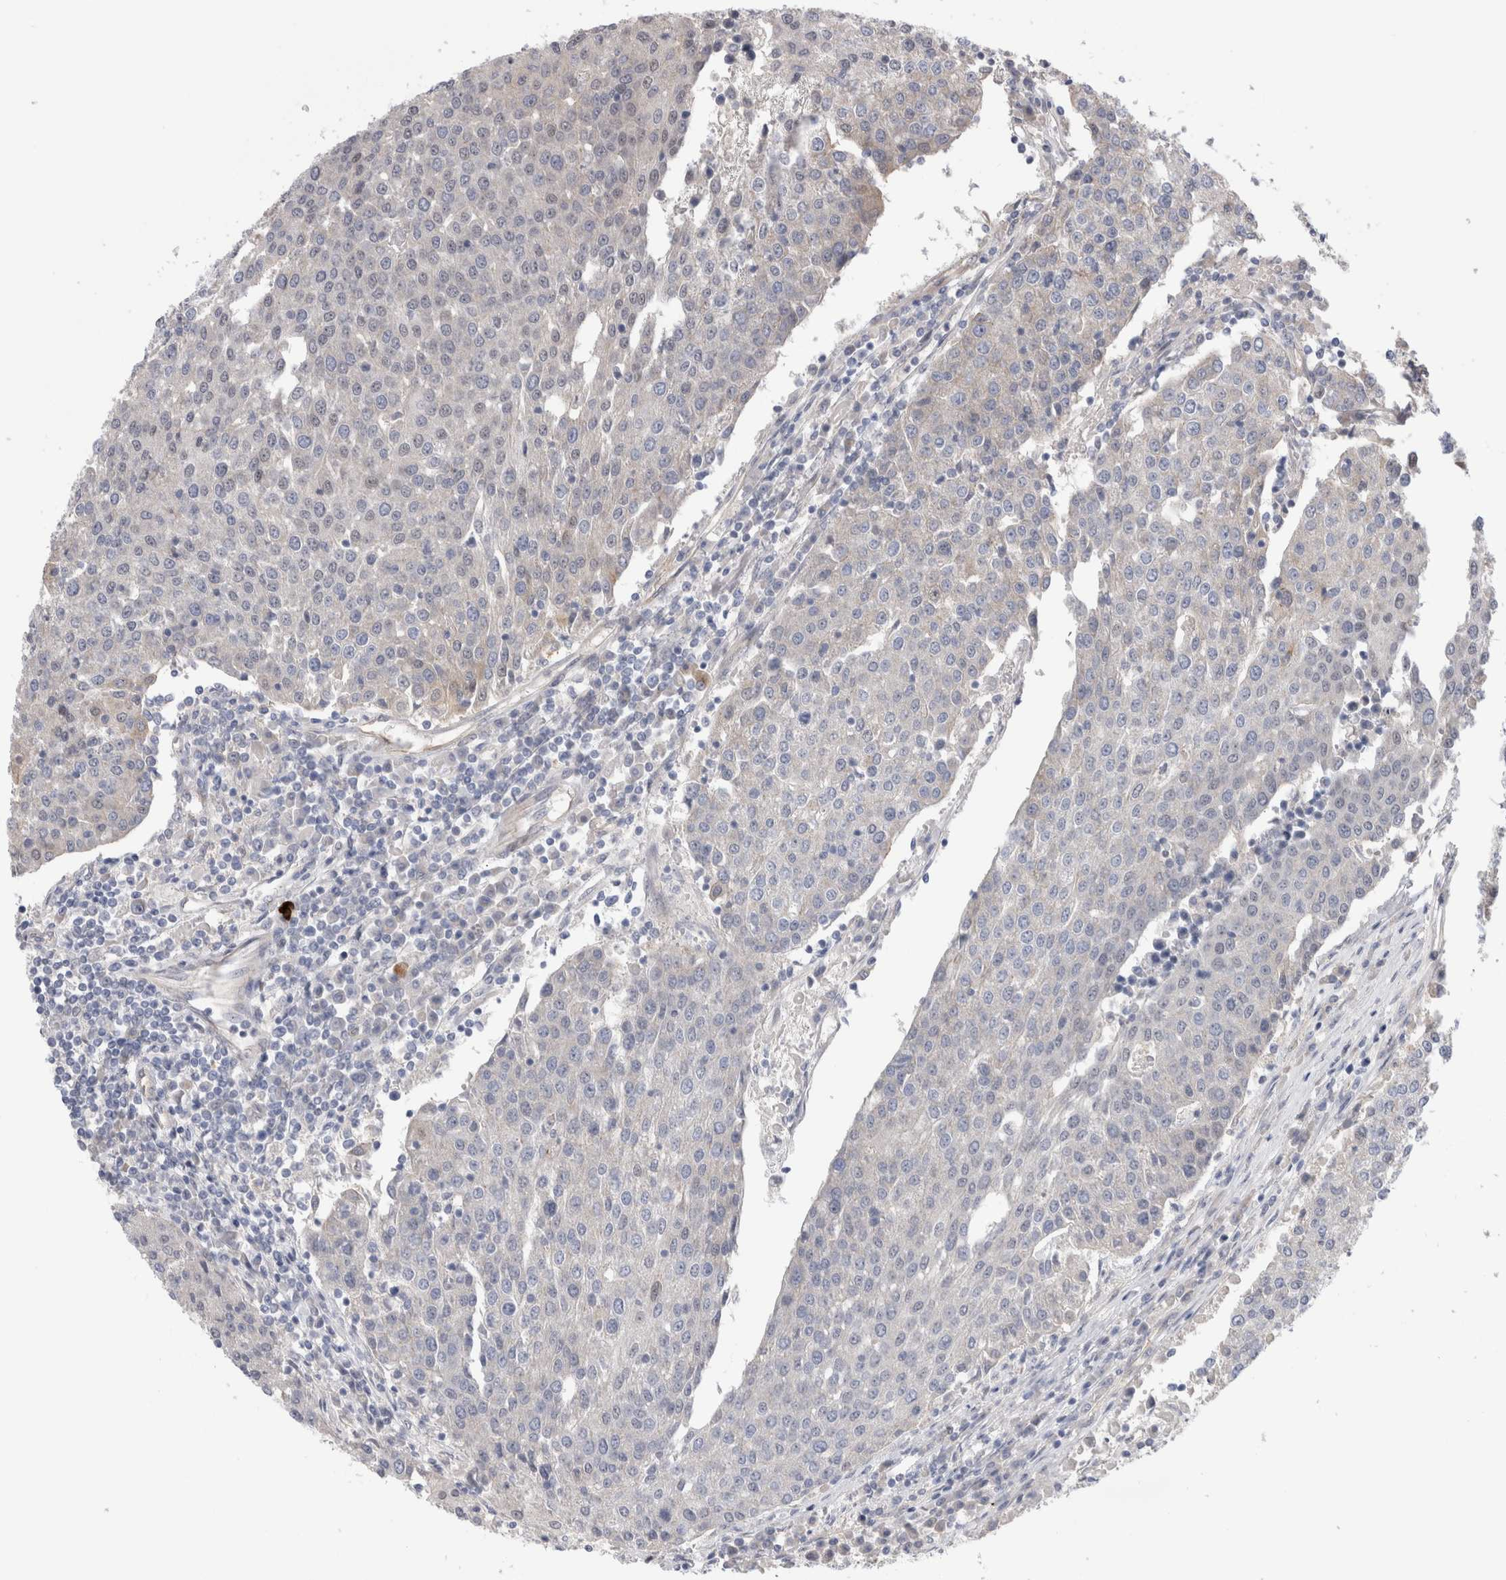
{"staining": {"intensity": "negative", "quantity": "none", "location": "none"}, "tissue": "urothelial cancer", "cell_type": "Tumor cells", "image_type": "cancer", "snomed": [{"axis": "morphology", "description": "Urothelial carcinoma, High grade"}, {"axis": "topography", "description": "Urinary bladder"}], "caption": "High-grade urothelial carcinoma was stained to show a protein in brown. There is no significant staining in tumor cells.", "gene": "TAFA5", "patient": {"sex": "female", "age": 85}}